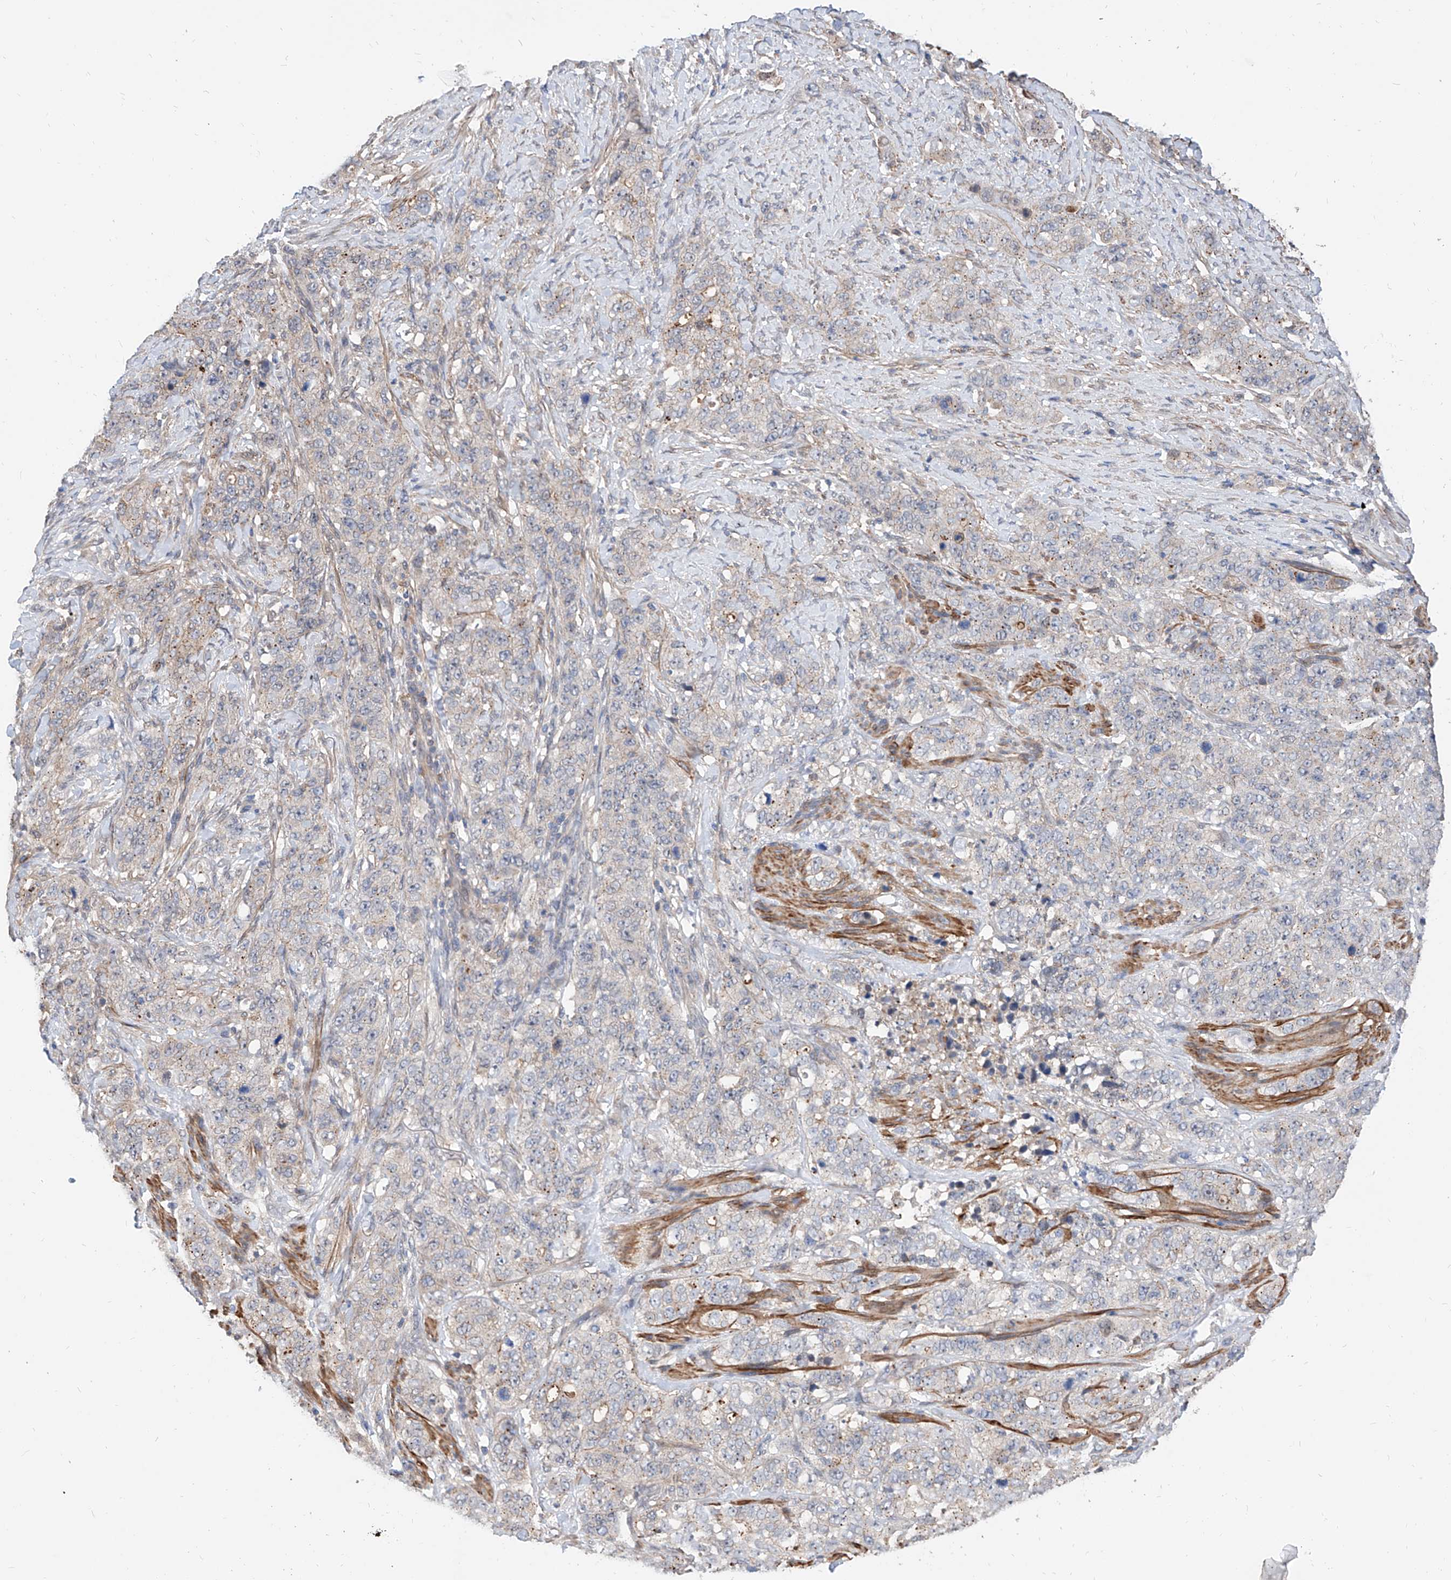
{"staining": {"intensity": "weak", "quantity": "<25%", "location": "cytoplasmic/membranous"}, "tissue": "stomach cancer", "cell_type": "Tumor cells", "image_type": "cancer", "snomed": [{"axis": "morphology", "description": "Adenocarcinoma, NOS"}, {"axis": "topography", "description": "Stomach"}], "caption": "Stomach cancer (adenocarcinoma) stained for a protein using immunohistochemistry displays no staining tumor cells.", "gene": "MAGEE2", "patient": {"sex": "male", "age": 48}}